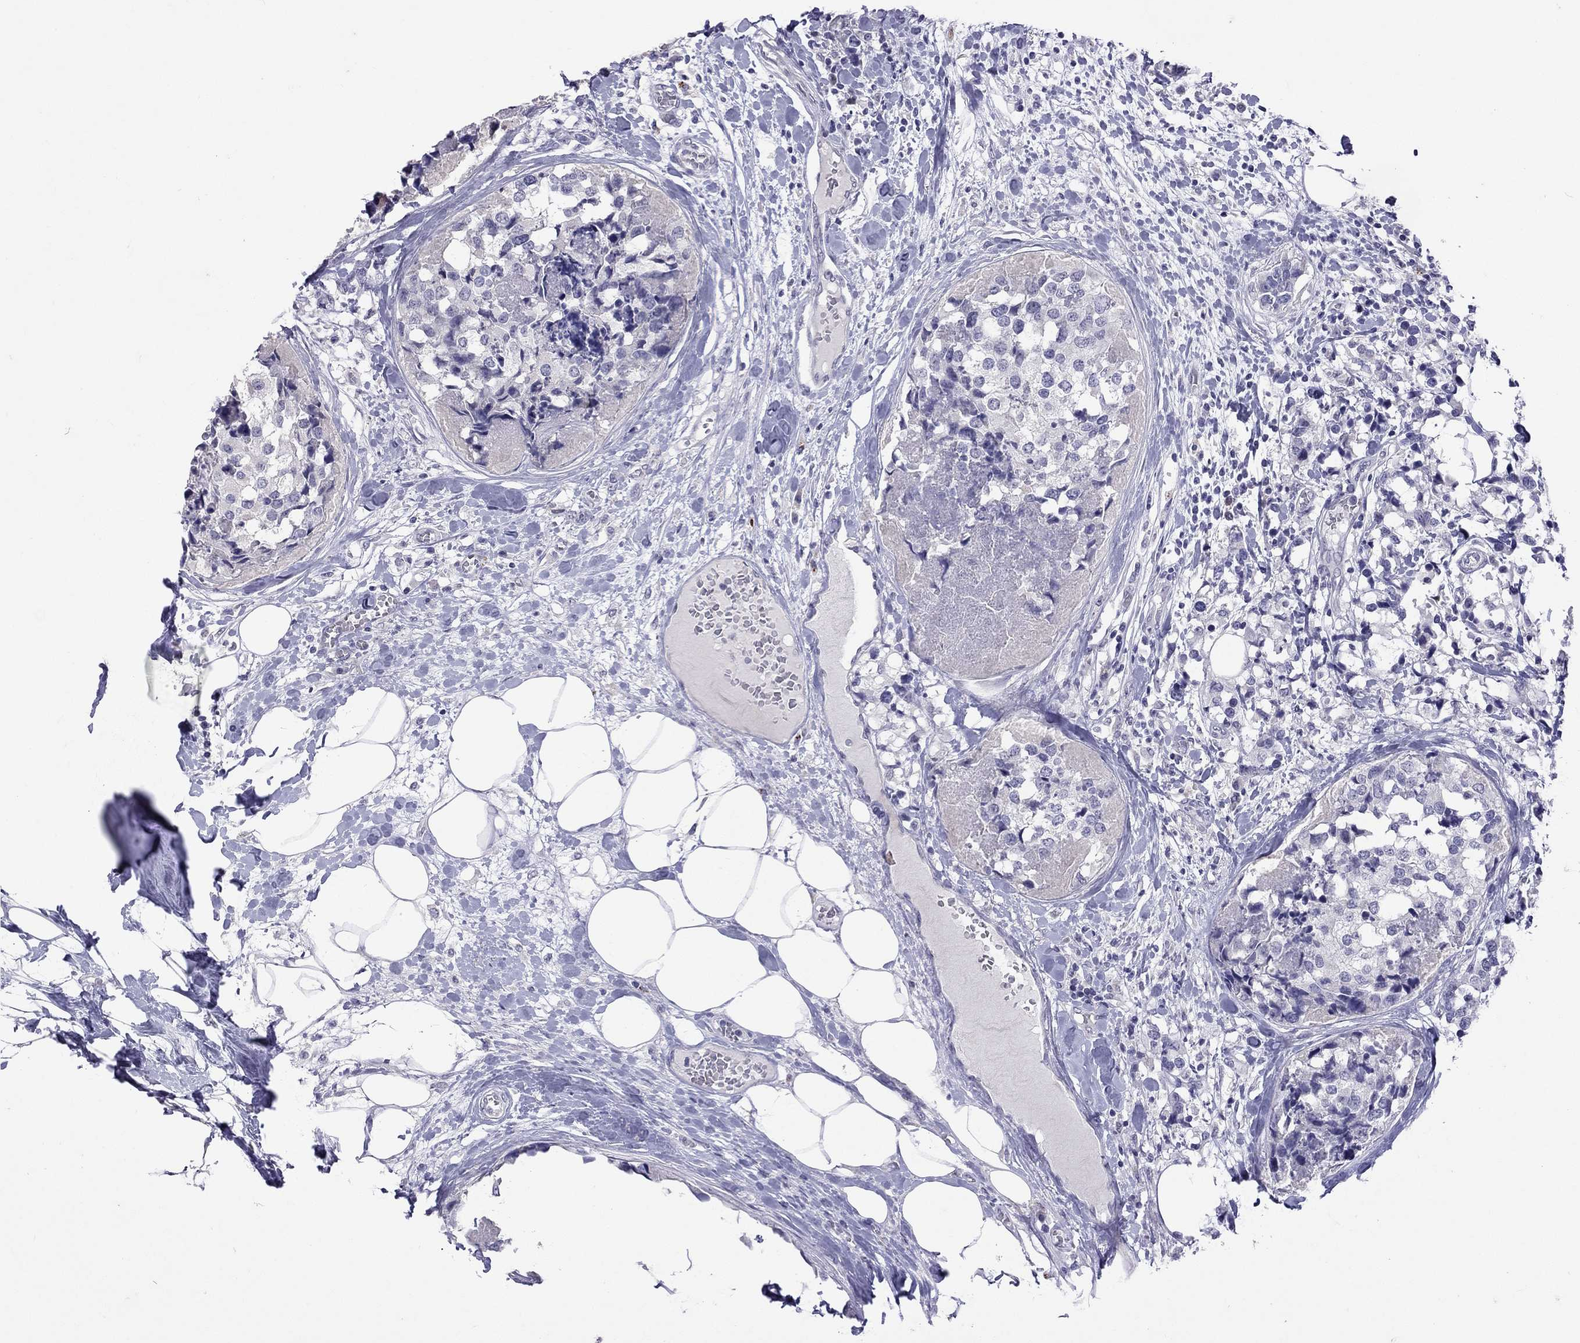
{"staining": {"intensity": "negative", "quantity": "none", "location": "none"}, "tissue": "breast cancer", "cell_type": "Tumor cells", "image_type": "cancer", "snomed": [{"axis": "morphology", "description": "Lobular carcinoma"}, {"axis": "topography", "description": "Breast"}], "caption": "Human breast cancer (lobular carcinoma) stained for a protein using immunohistochemistry reveals no expression in tumor cells.", "gene": "SLAMF1", "patient": {"sex": "female", "age": 59}}